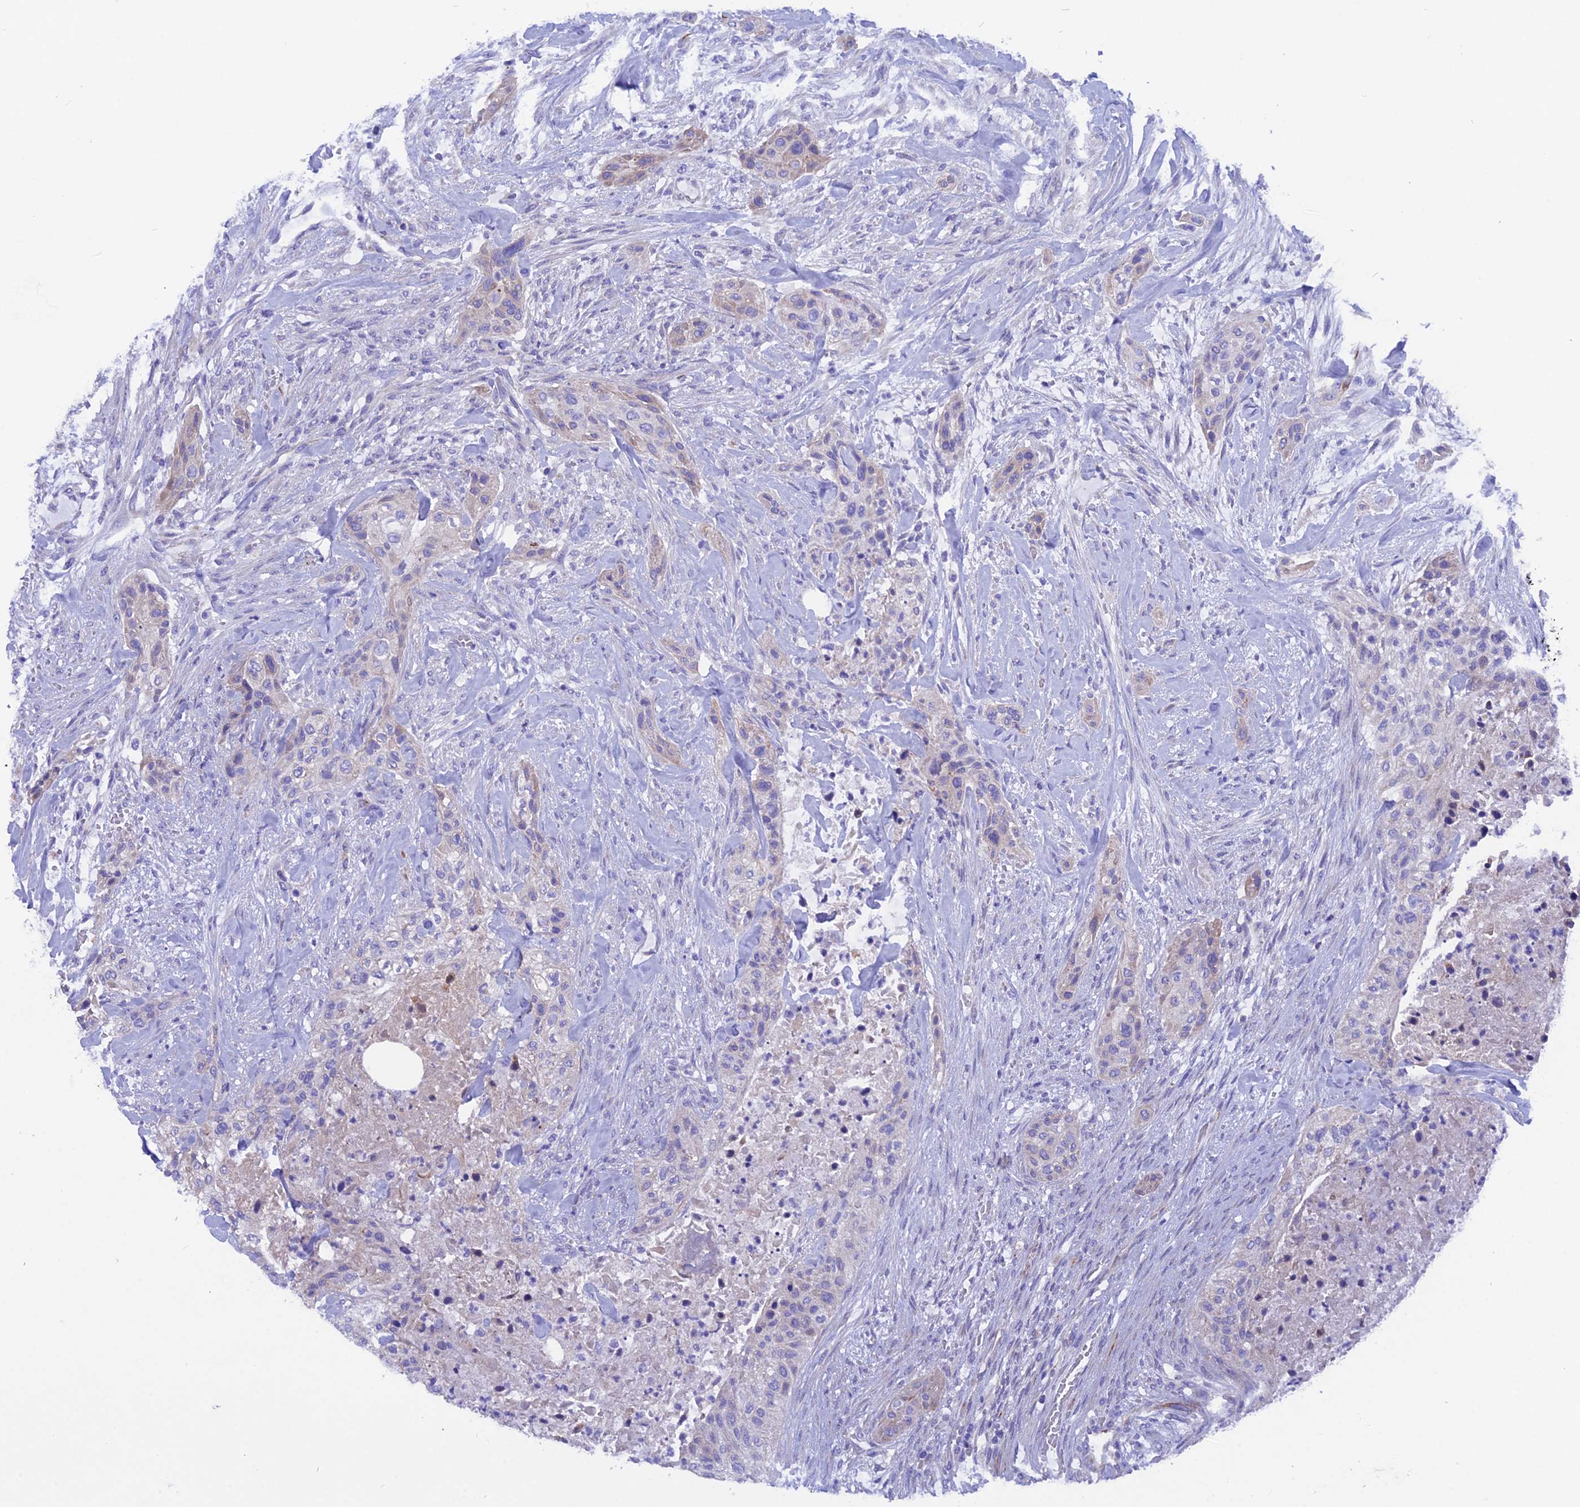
{"staining": {"intensity": "negative", "quantity": "none", "location": "none"}, "tissue": "urothelial cancer", "cell_type": "Tumor cells", "image_type": "cancer", "snomed": [{"axis": "morphology", "description": "Urothelial carcinoma, High grade"}, {"axis": "topography", "description": "Urinary bladder"}], "caption": "Image shows no protein positivity in tumor cells of urothelial cancer tissue.", "gene": "TMEM138", "patient": {"sex": "male", "age": 35}}